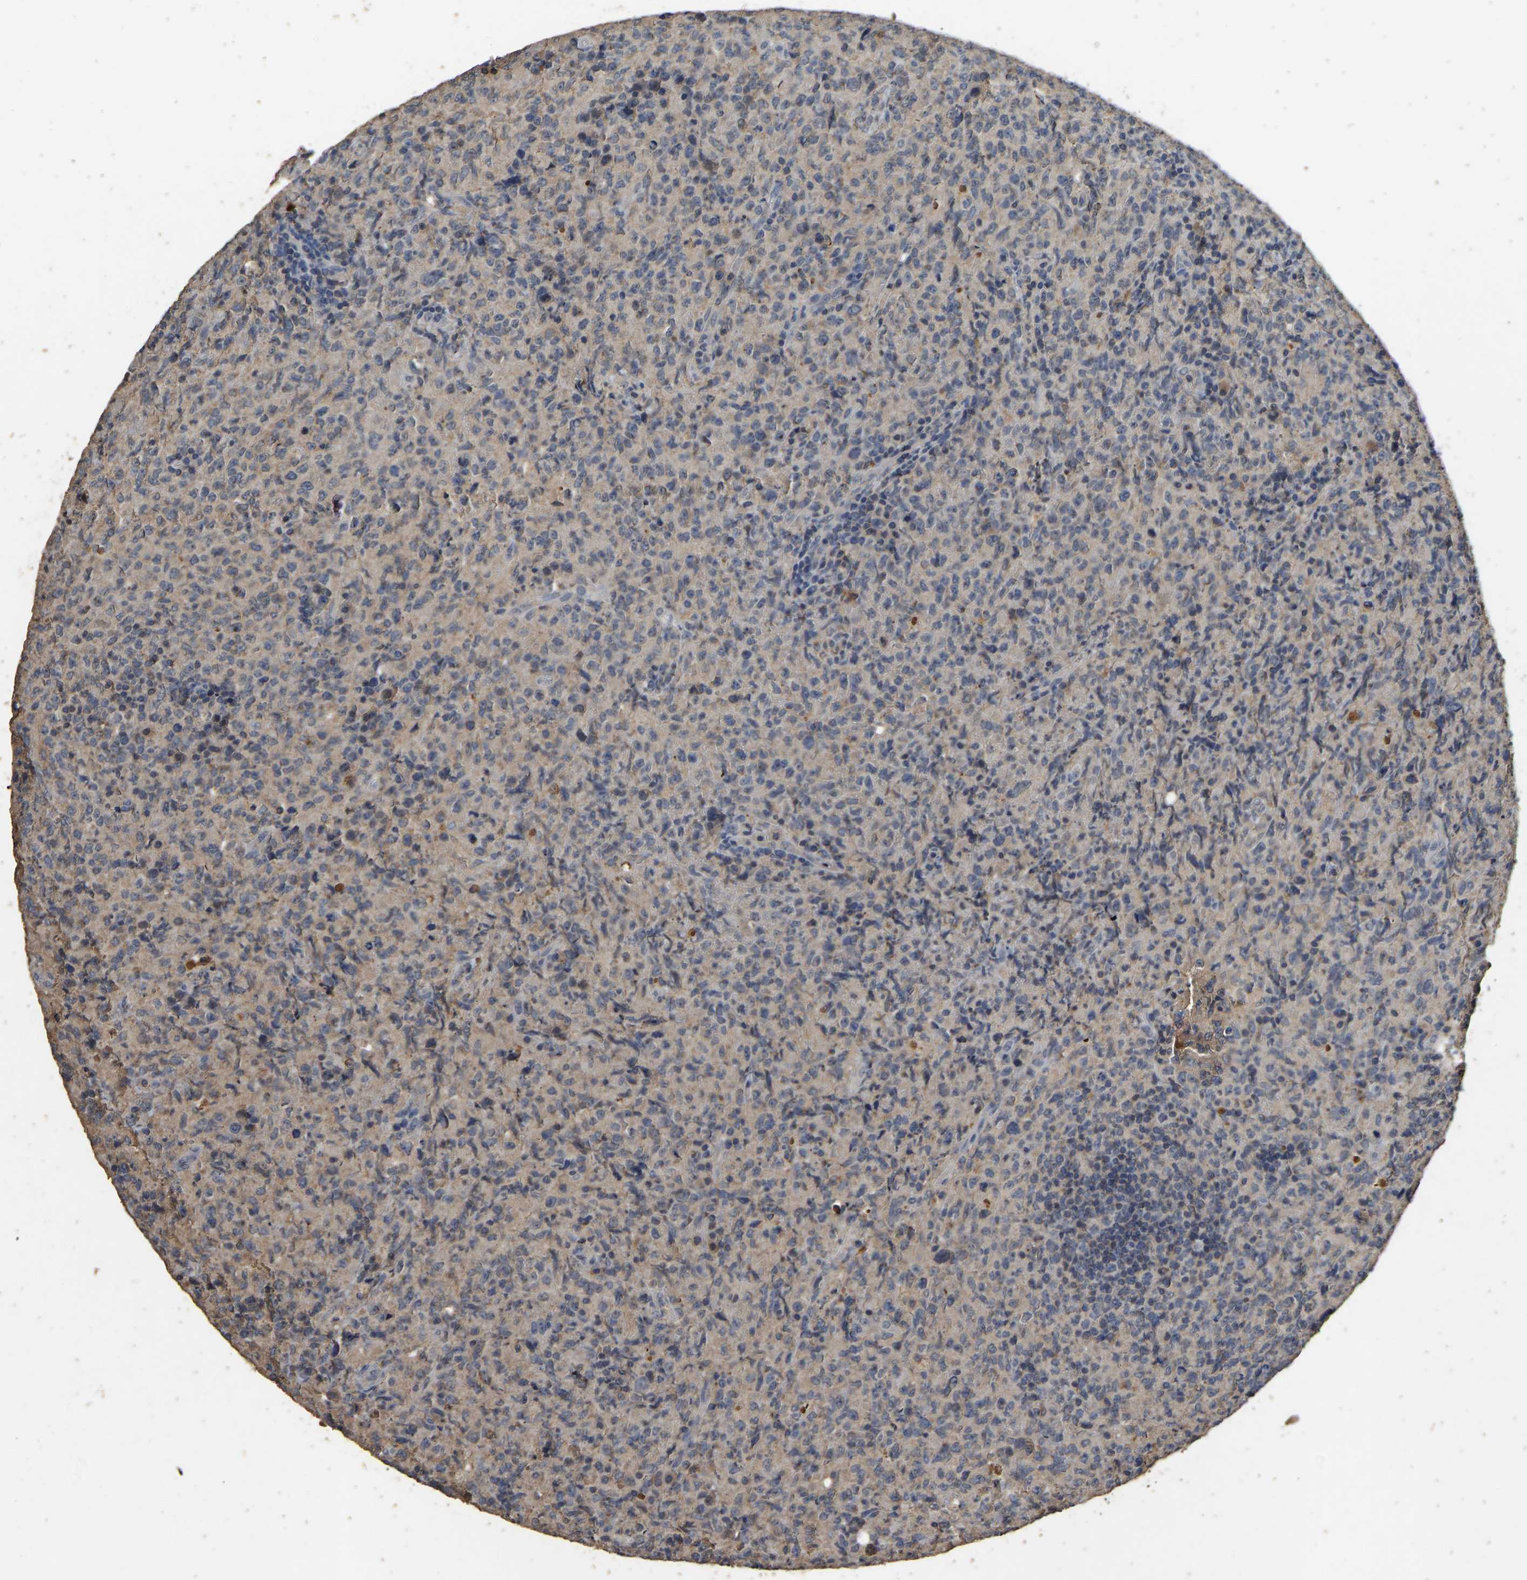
{"staining": {"intensity": "negative", "quantity": "none", "location": "none"}, "tissue": "lymphoma", "cell_type": "Tumor cells", "image_type": "cancer", "snomed": [{"axis": "morphology", "description": "Malignant lymphoma, non-Hodgkin's type, High grade"}, {"axis": "topography", "description": "Tonsil"}], "caption": "IHC micrograph of lymphoma stained for a protein (brown), which displays no staining in tumor cells.", "gene": "CIDEC", "patient": {"sex": "female", "age": 36}}